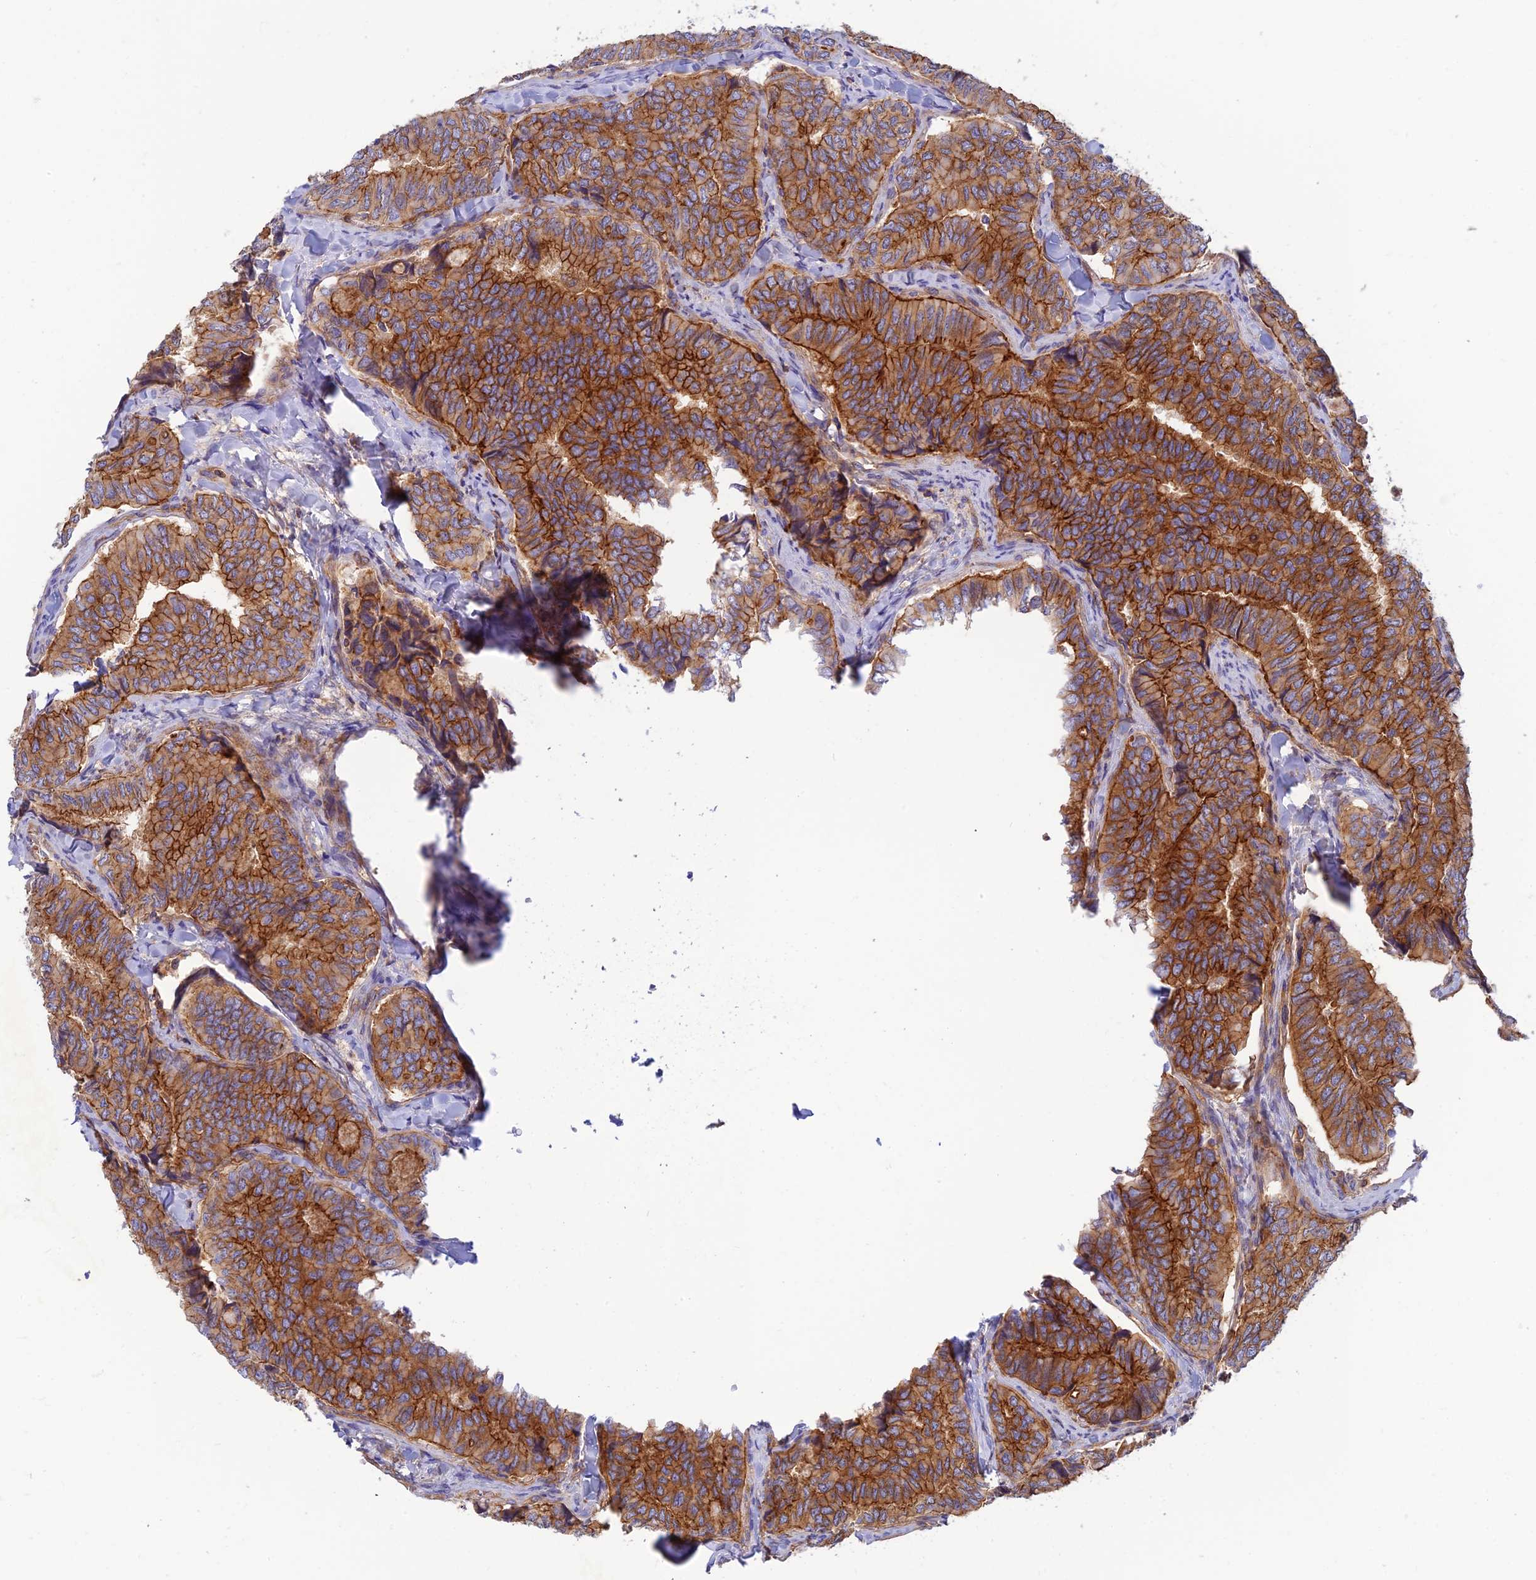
{"staining": {"intensity": "strong", "quantity": "25%-75%", "location": "cytoplasmic/membranous"}, "tissue": "thyroid cancer", "cell_type": "Tumor cells", "image_type": "cancer", "snomed": [{"axis": "morphology", "description": "Papillary adenocarcinoma, NOS"}, {"axis": "topography", "description": "Thyroid gland"}], "caption": "Thyroid cancer was stained to show a protein in brown. There is high levels of strong cytoplasmic/membranous staining in about 25%-75% of tumor cells.", "gene": "PPP1R12C", "patient": {"sex": "female", "age": 35}}